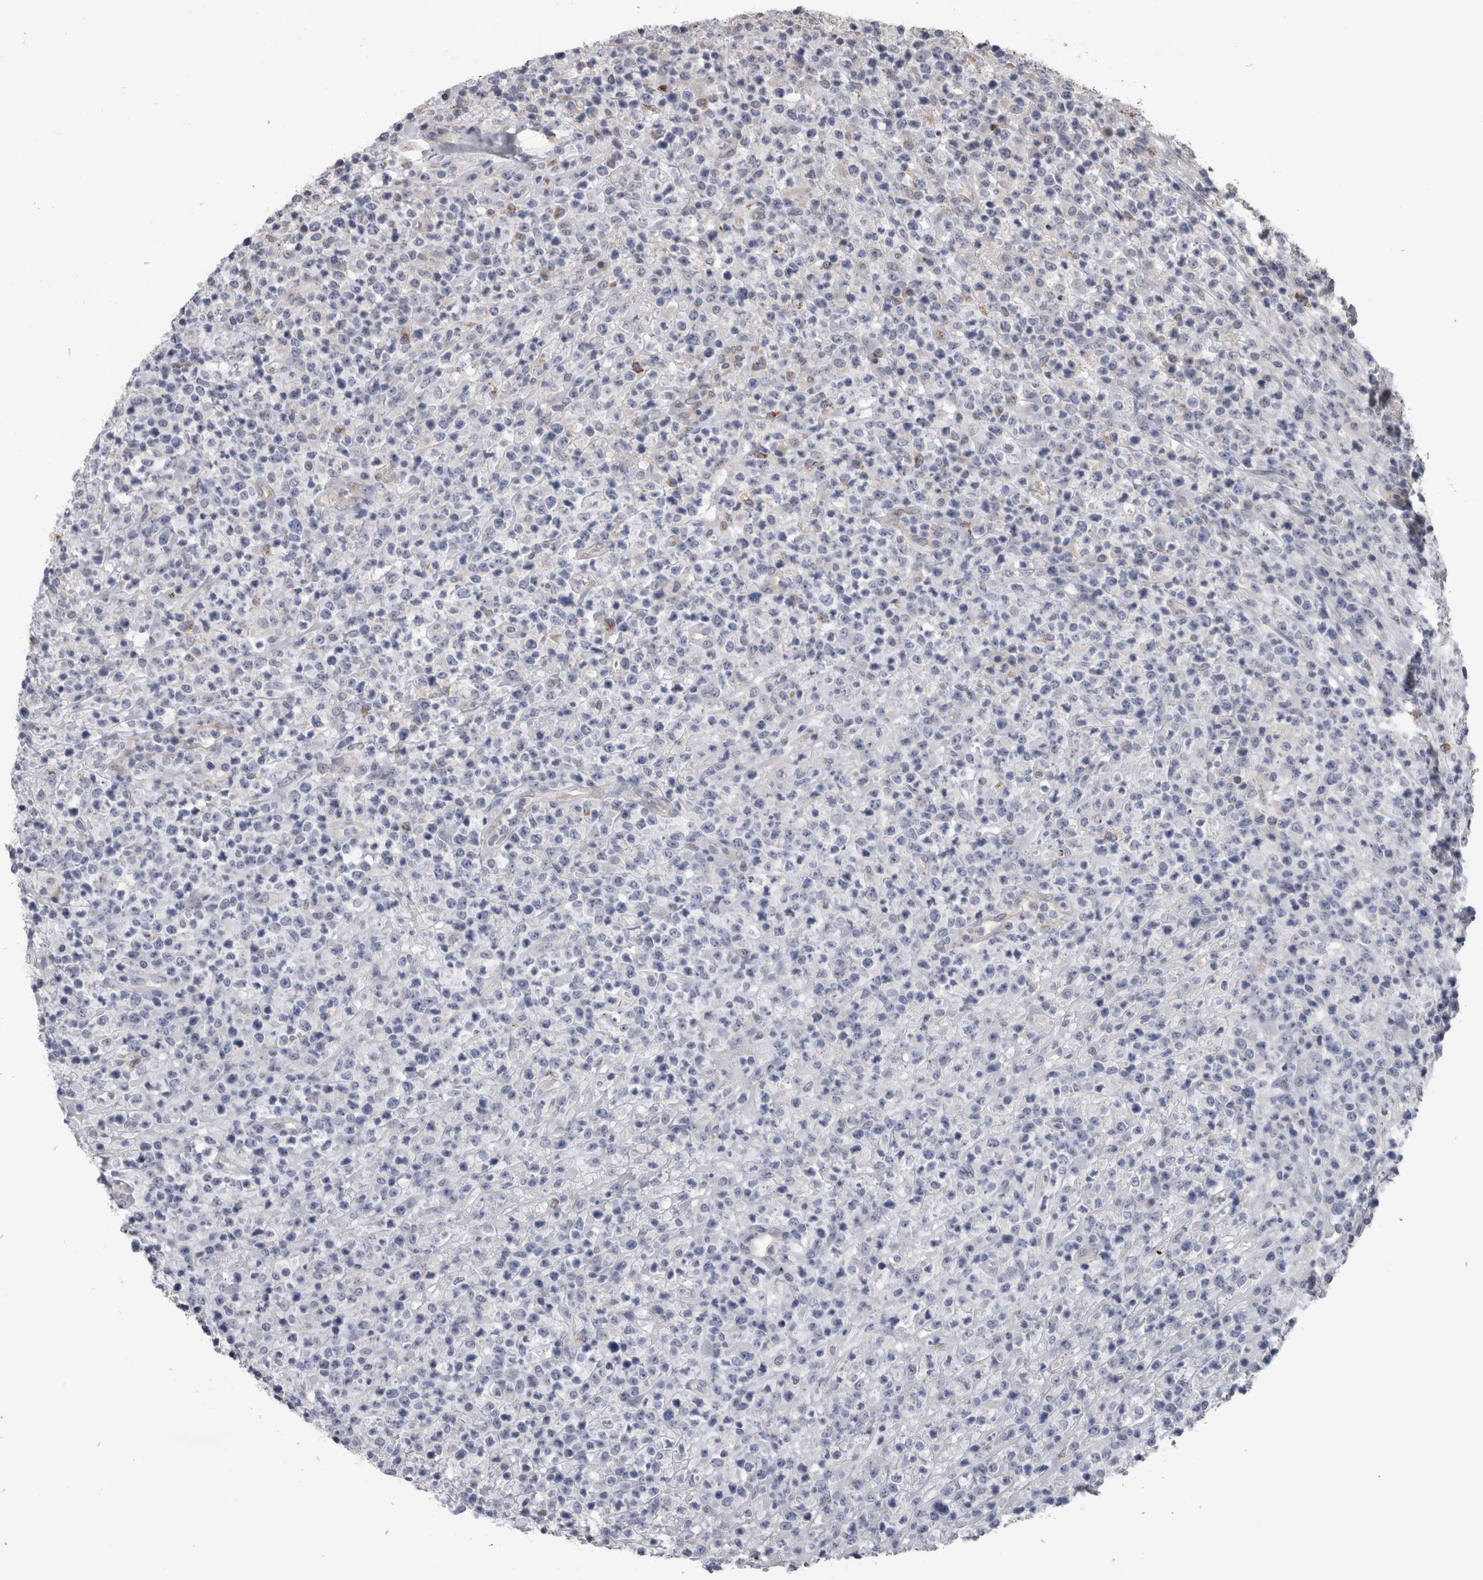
{"staining": {"intensity": "negative", "quantity": "none", "location": "none"}, "tissue": "lymphoma", "cell_type": "Tumor cells", "image_type": "cancer", "snomed": [{"axis": "morphology", "description": "Malignant lymphoma, non-Hodgkin's type, High grade"}, {"axis": "topography", "description": "Colon"}], "caption": "Immunohistochemical staining of lymphoma shows no significant expression in tumor cells.", "gene": "PAX5", "patient": {"sex": "female", "age": 53}}